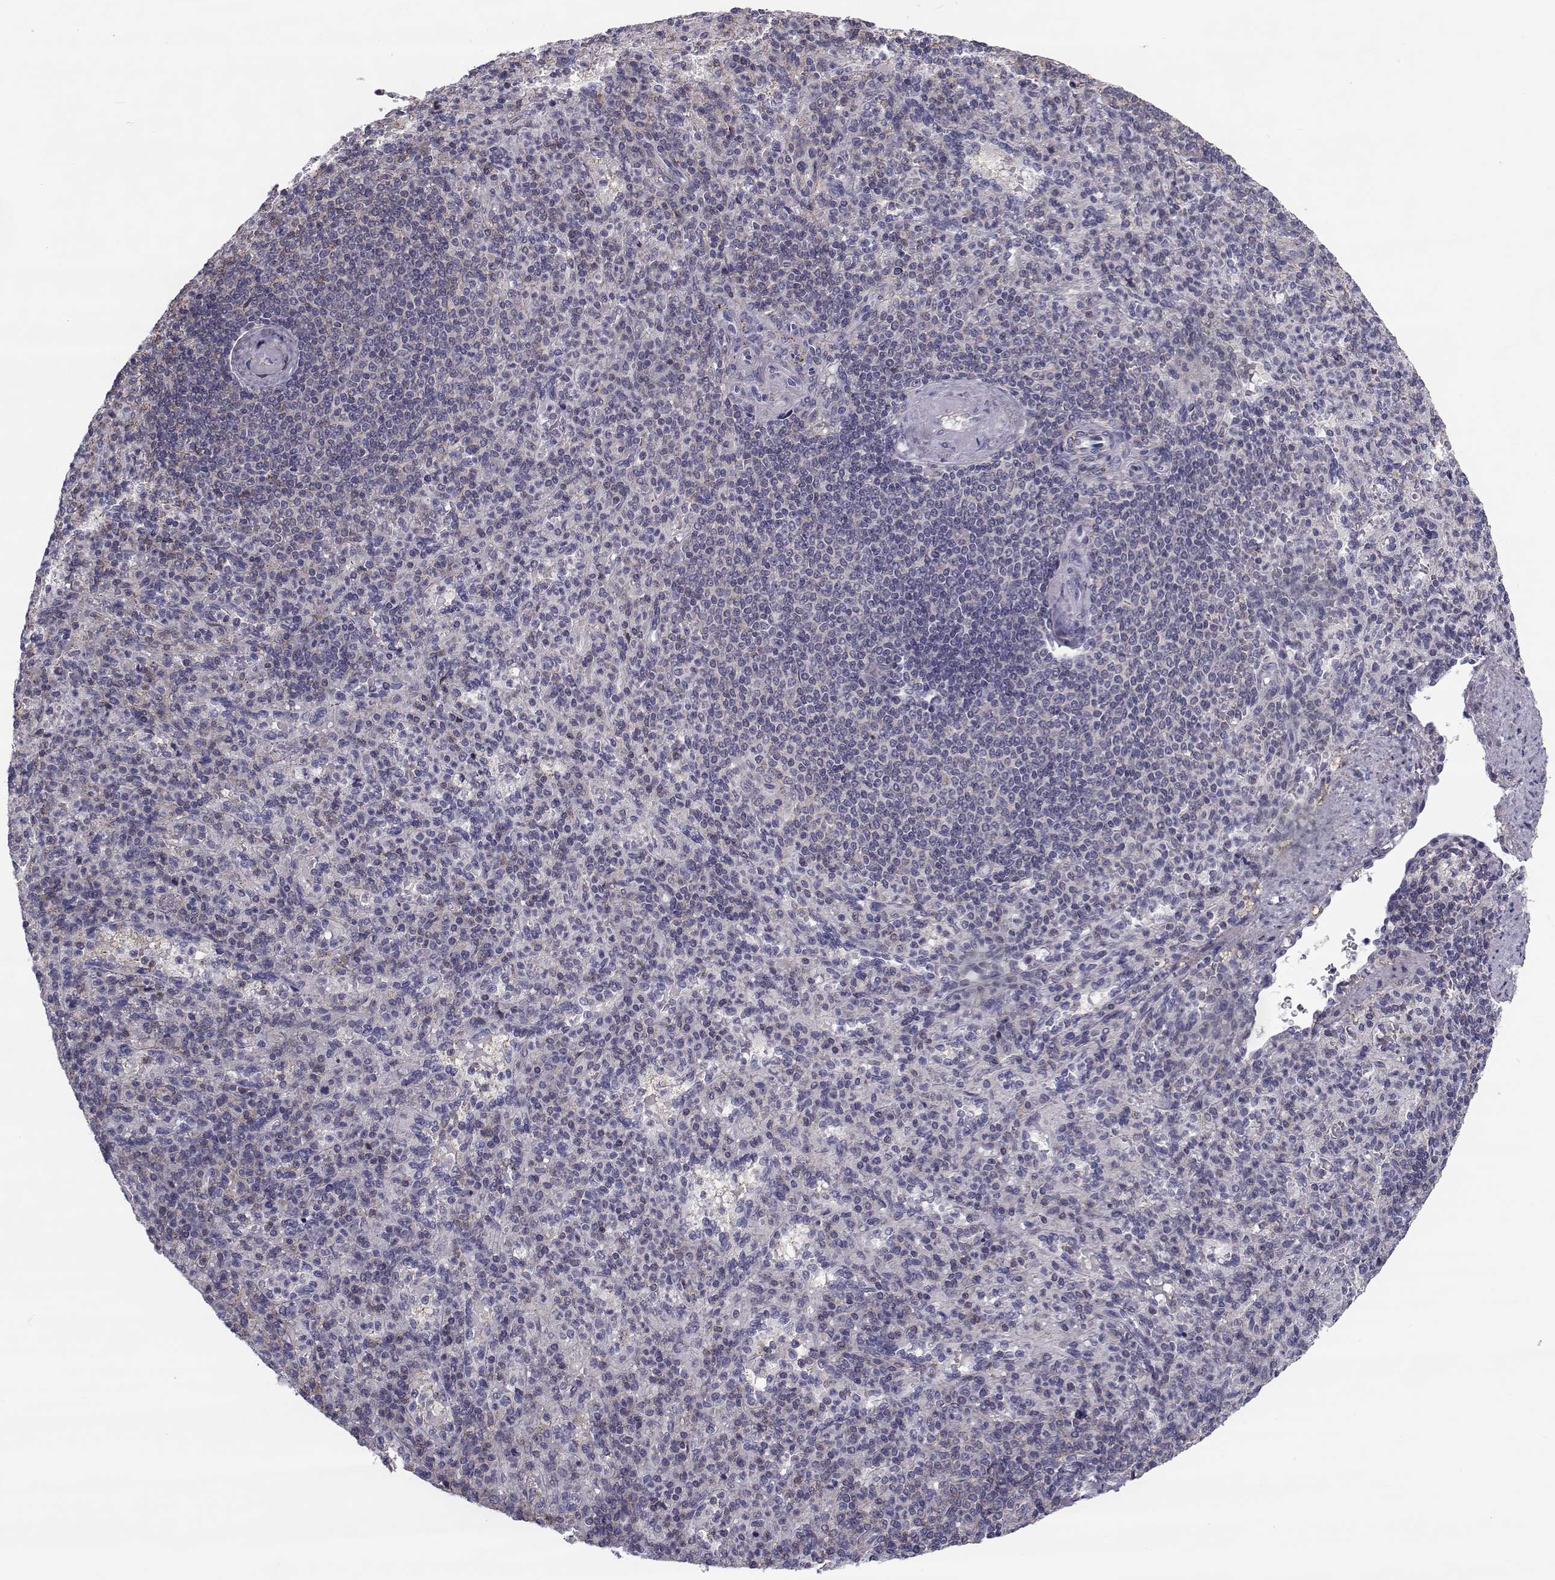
{"staining": {"intensity": "negative", "quantity": "none", "location": "none"}, "tissue": "spleen", "cell_type": "Cells in red pulp", "image_type": "normal", "snomed": [{"axis": "morphology", "description": "Normal tissue, NOS"}, {"axis": "topography", "description": "Spleen"}], "caption": "IHC photomicrograph of normal human spleen stained for a protein (brown), which reveals no staining in cells in red pulp. (DAB immunohistochemistry (IHC) visualized using brightfield microscopy, high magnification).", "gene": "LRRC27", "patient": {"sex": "female", "age": 74}}